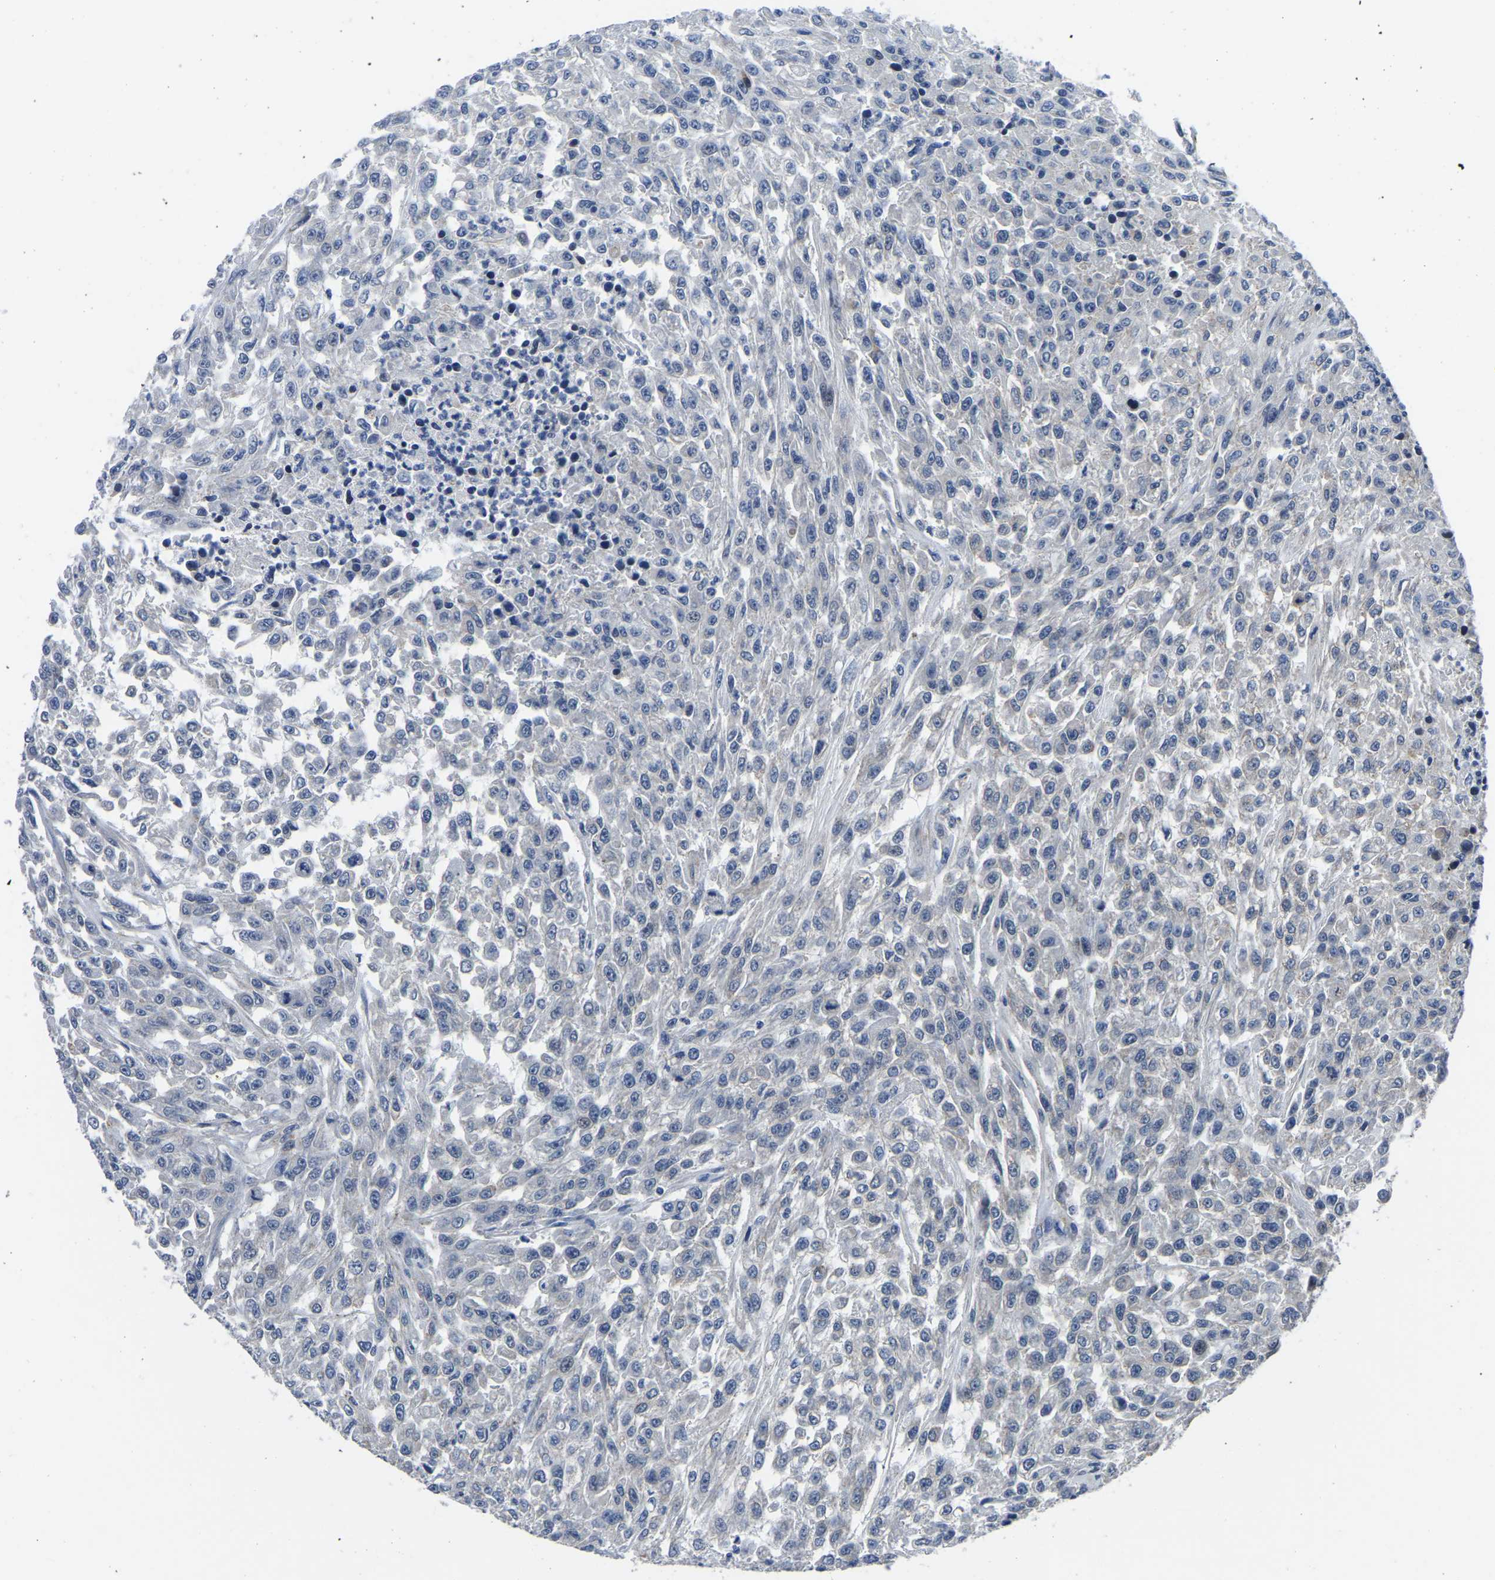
{"staining": {"intensity": "negative", "quantity": "none", "location": "none"}, "tissue": "urothelial cancer", "cell_type": "Tumor cells", "image_type": "cancer", "snomed": [{"axis": "morphology", "description": "Urothelial carcinoma, High grade"}, {"axis": "topography", "description": "Urinary bladder"}], "caption": "Immunohistochemistry image of neoplastic tissue: human urothelial cancer stained with DAB (3,3'-diaminobenzidine) displays no significant protein staining in tumor cells.", "gene": "PDLIM7", "patient": {"sex": "male", "age": 46}}